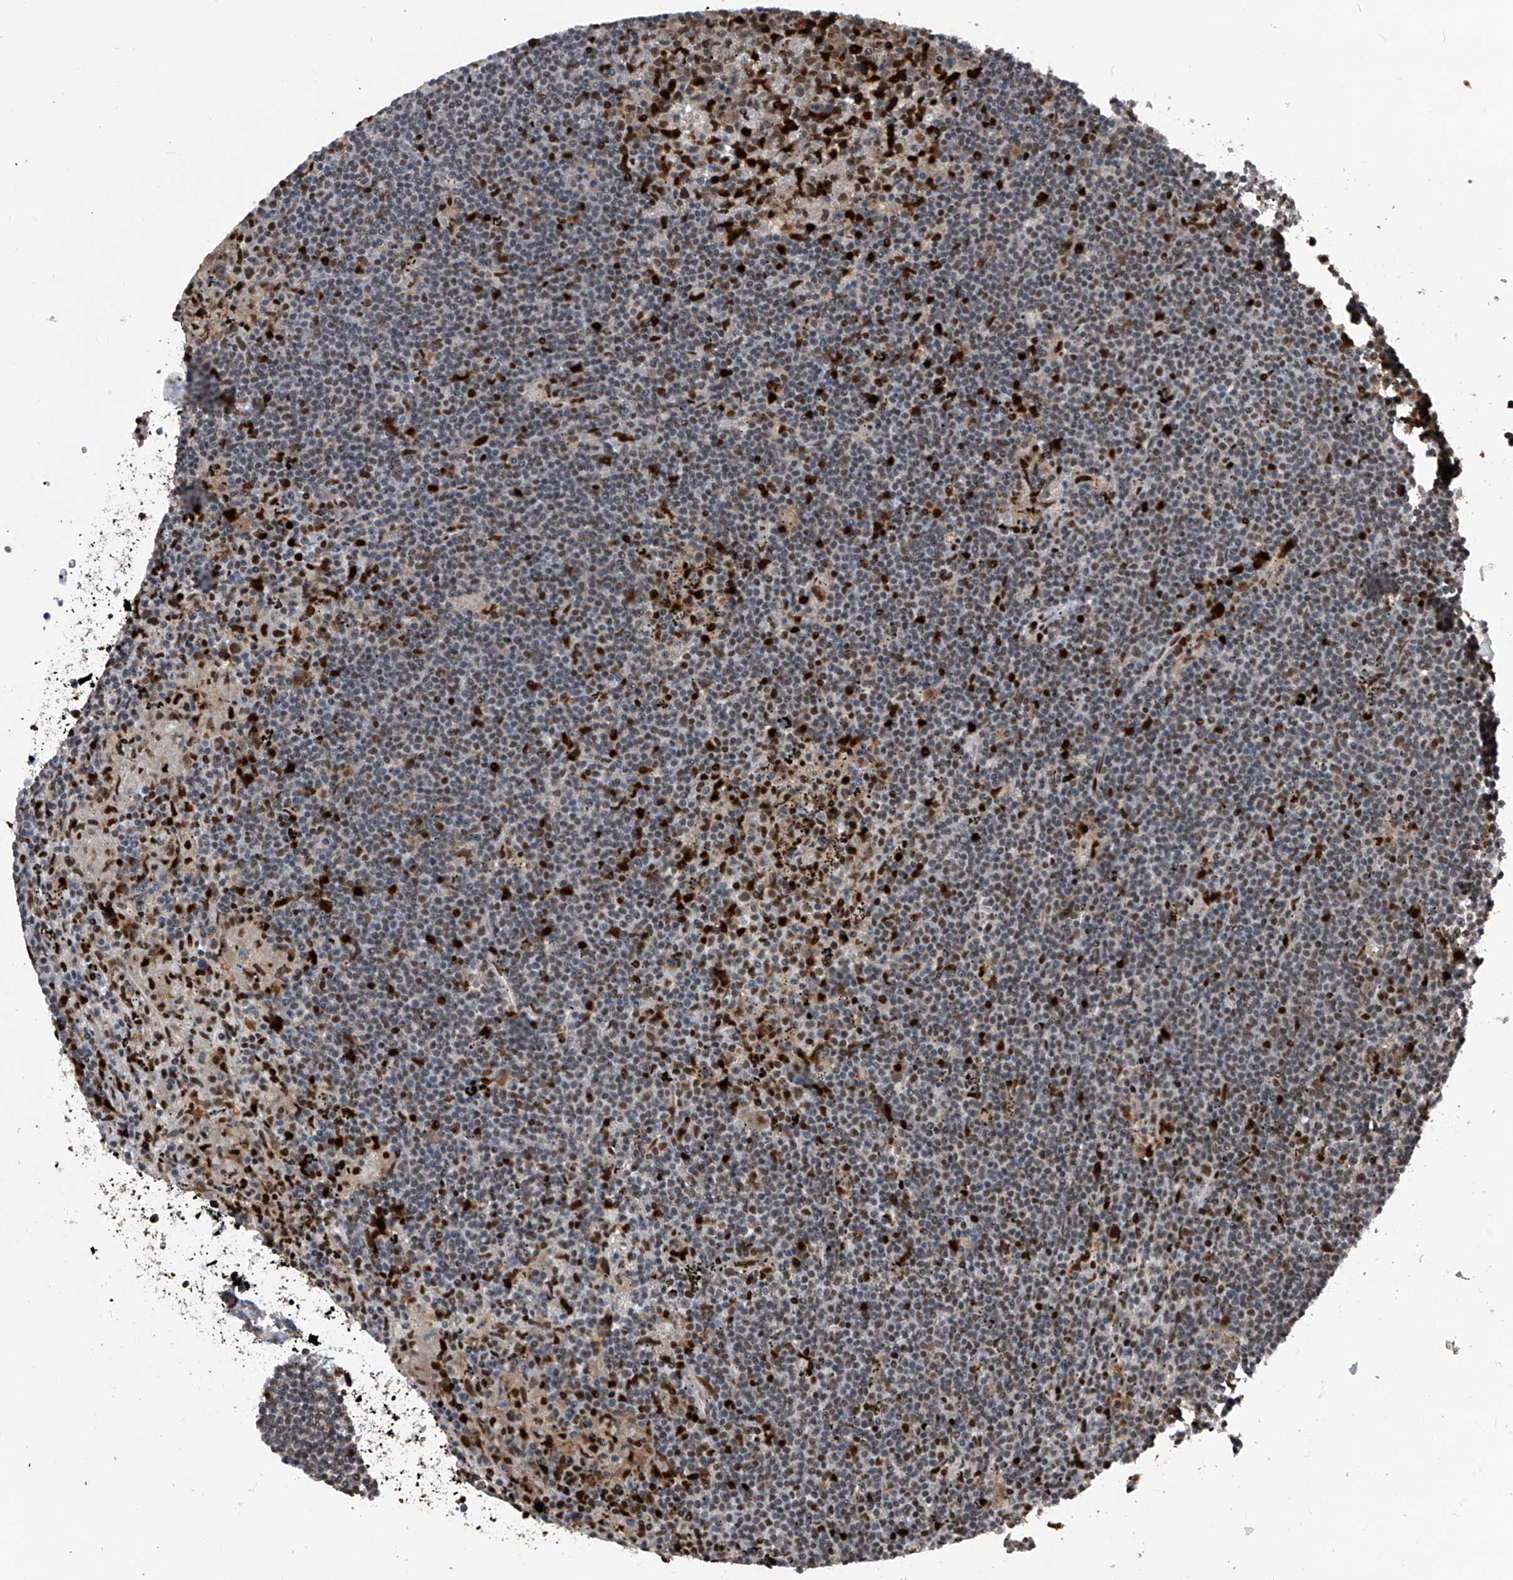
{"staining": {"intensity": "negative", "quantity": "none", "location": "none"}, "tissue": "lymphoma", "cell_type": "Tumor cells", "image_type": "cancer", "snomed": [{"axis": "morphology", "description": "Malignant lymphoma, non-Hodgkin's type, Low grade"}, {"axis": "topography", "description": "Spleen"}], "caption": "Immunohistochemistry (IHC) image of neoplastic tissue: human lymphoma stained with DAB demonstrates no significant protein staining in tumor cells.", "gene": "FKBP5", "patient": {"sex": "male", "age": 76}}